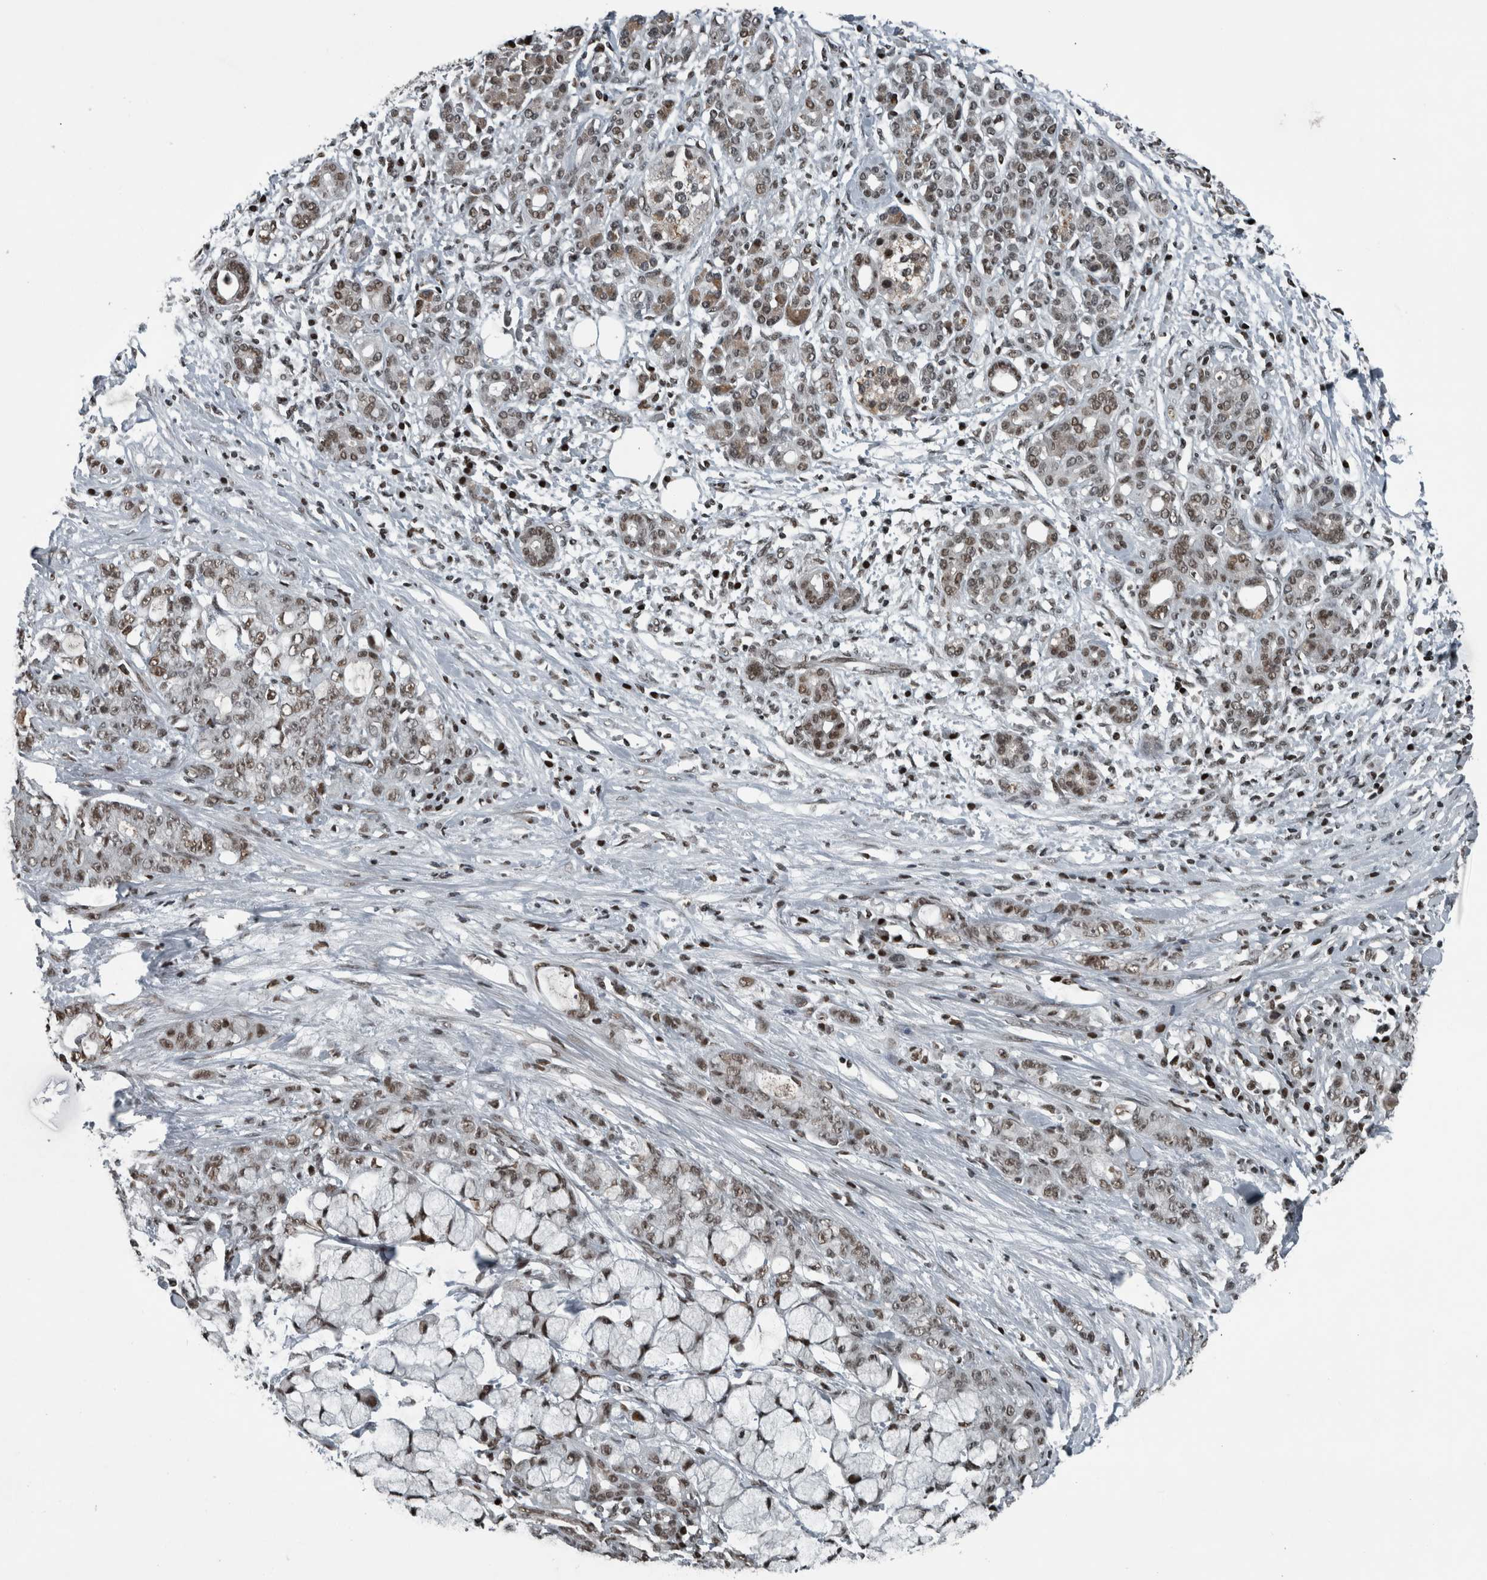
{"staining": {"intensity": "moderate", "quantity": ">75%", "location": "nuclear"}, "tissue": "pancreatic cancer", "cell_type": "Tumor cells", "image_type": "cancer", "snomed": [{"axis": "morphology", "description": "Adenocarcinoma, NOS"}, {"axis": "topography", "description": "Pancreas"}], "caption": "Immunohistochemistry (IHC) (DAB (3,3'-diaminobenzidine)) staining of adenocarcinoma (pancreatic) reveals moderate nuclear protein positivity in about >75% of tumor cells.", "gene": "UNC50", "patient": {"sex": "female", "age": 73}}